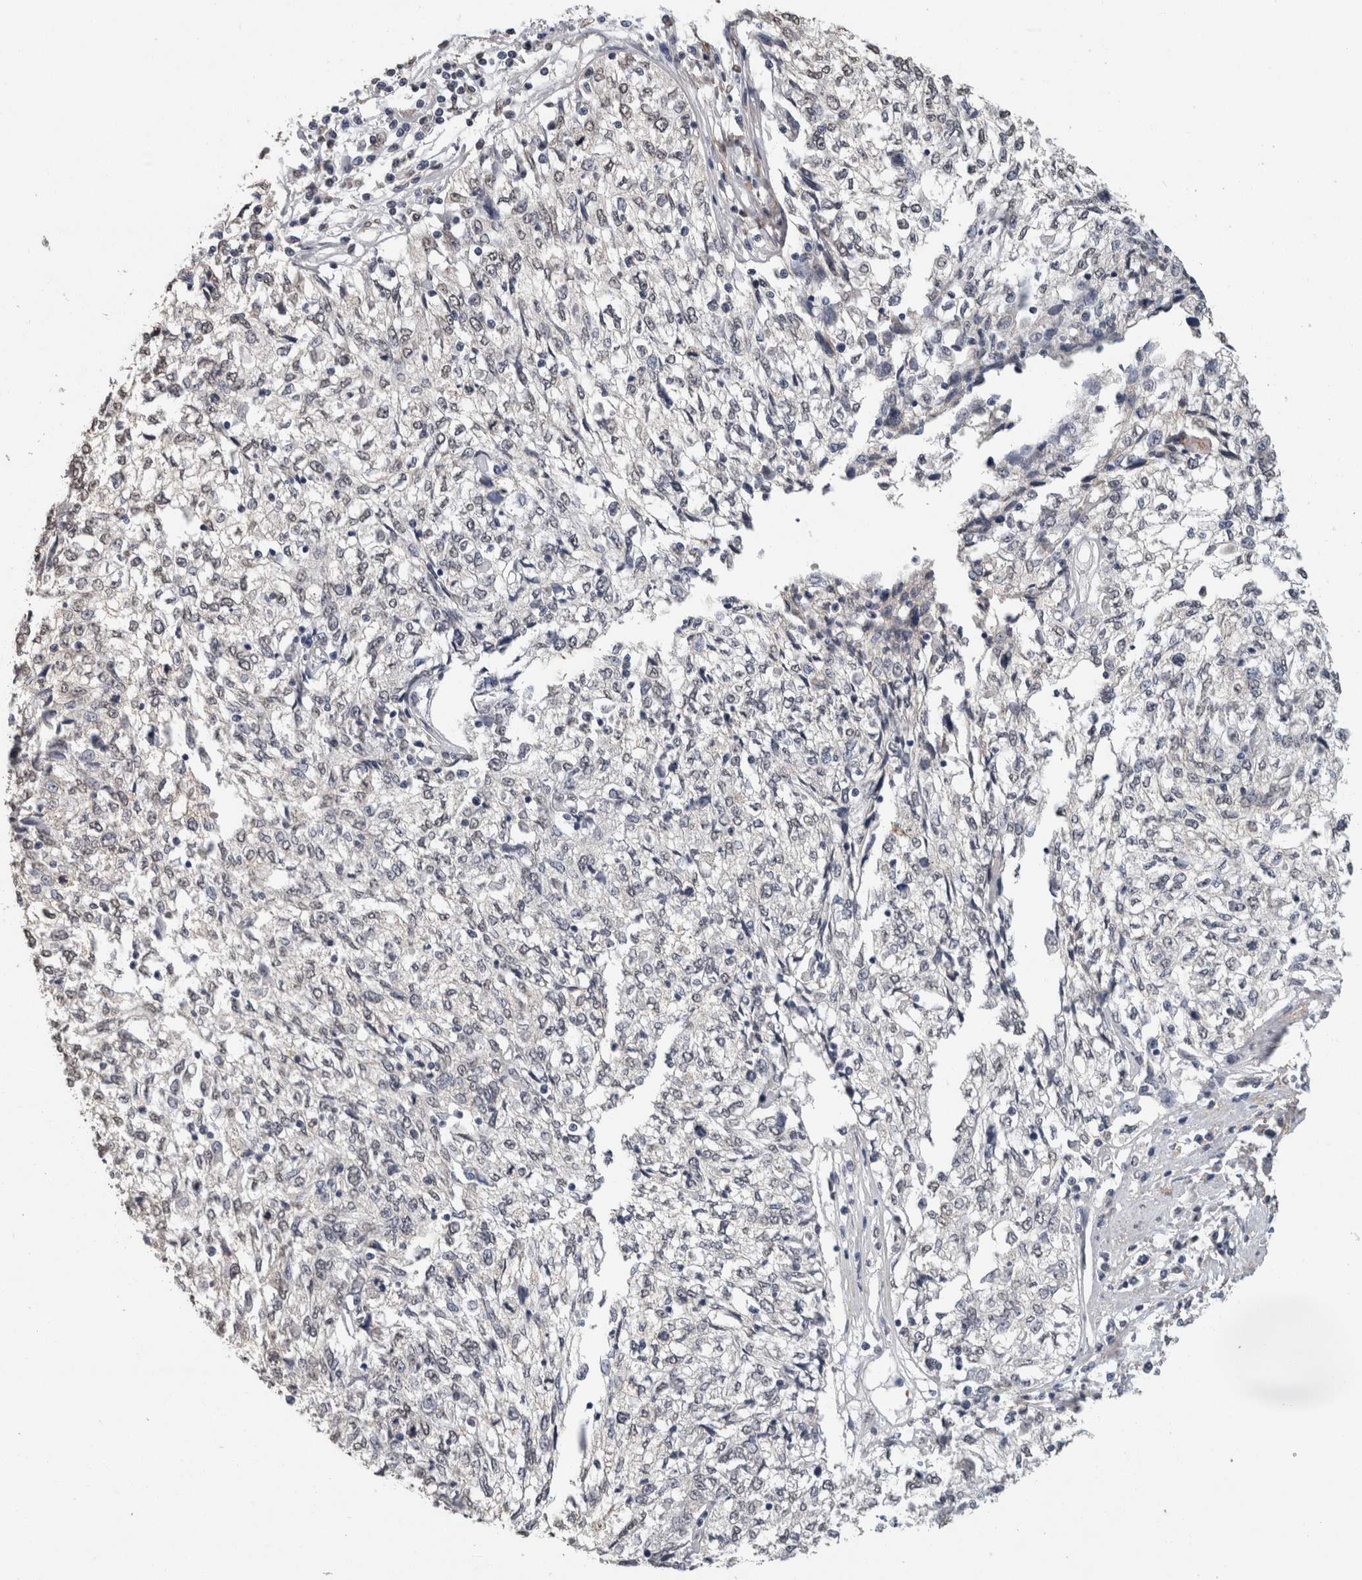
{"staining": {"intensity": "negative", "quantity": "none", "location": "none"}, "tissue": "cervical cancer", "cell_type": "Tumor cells", "image_type": "cancer", "snomed": [{"axis": "morphology", "description": "Squamous cell carcinoma, NOS"}, {"axis": "topography", "description": "Cervix"}], "caption": "IHC of cervical squamous cell carcinoma reveals no positivity in tumor cells.", "gene": "LTBP1", "patient": {"sex": "female", "age": 57}}